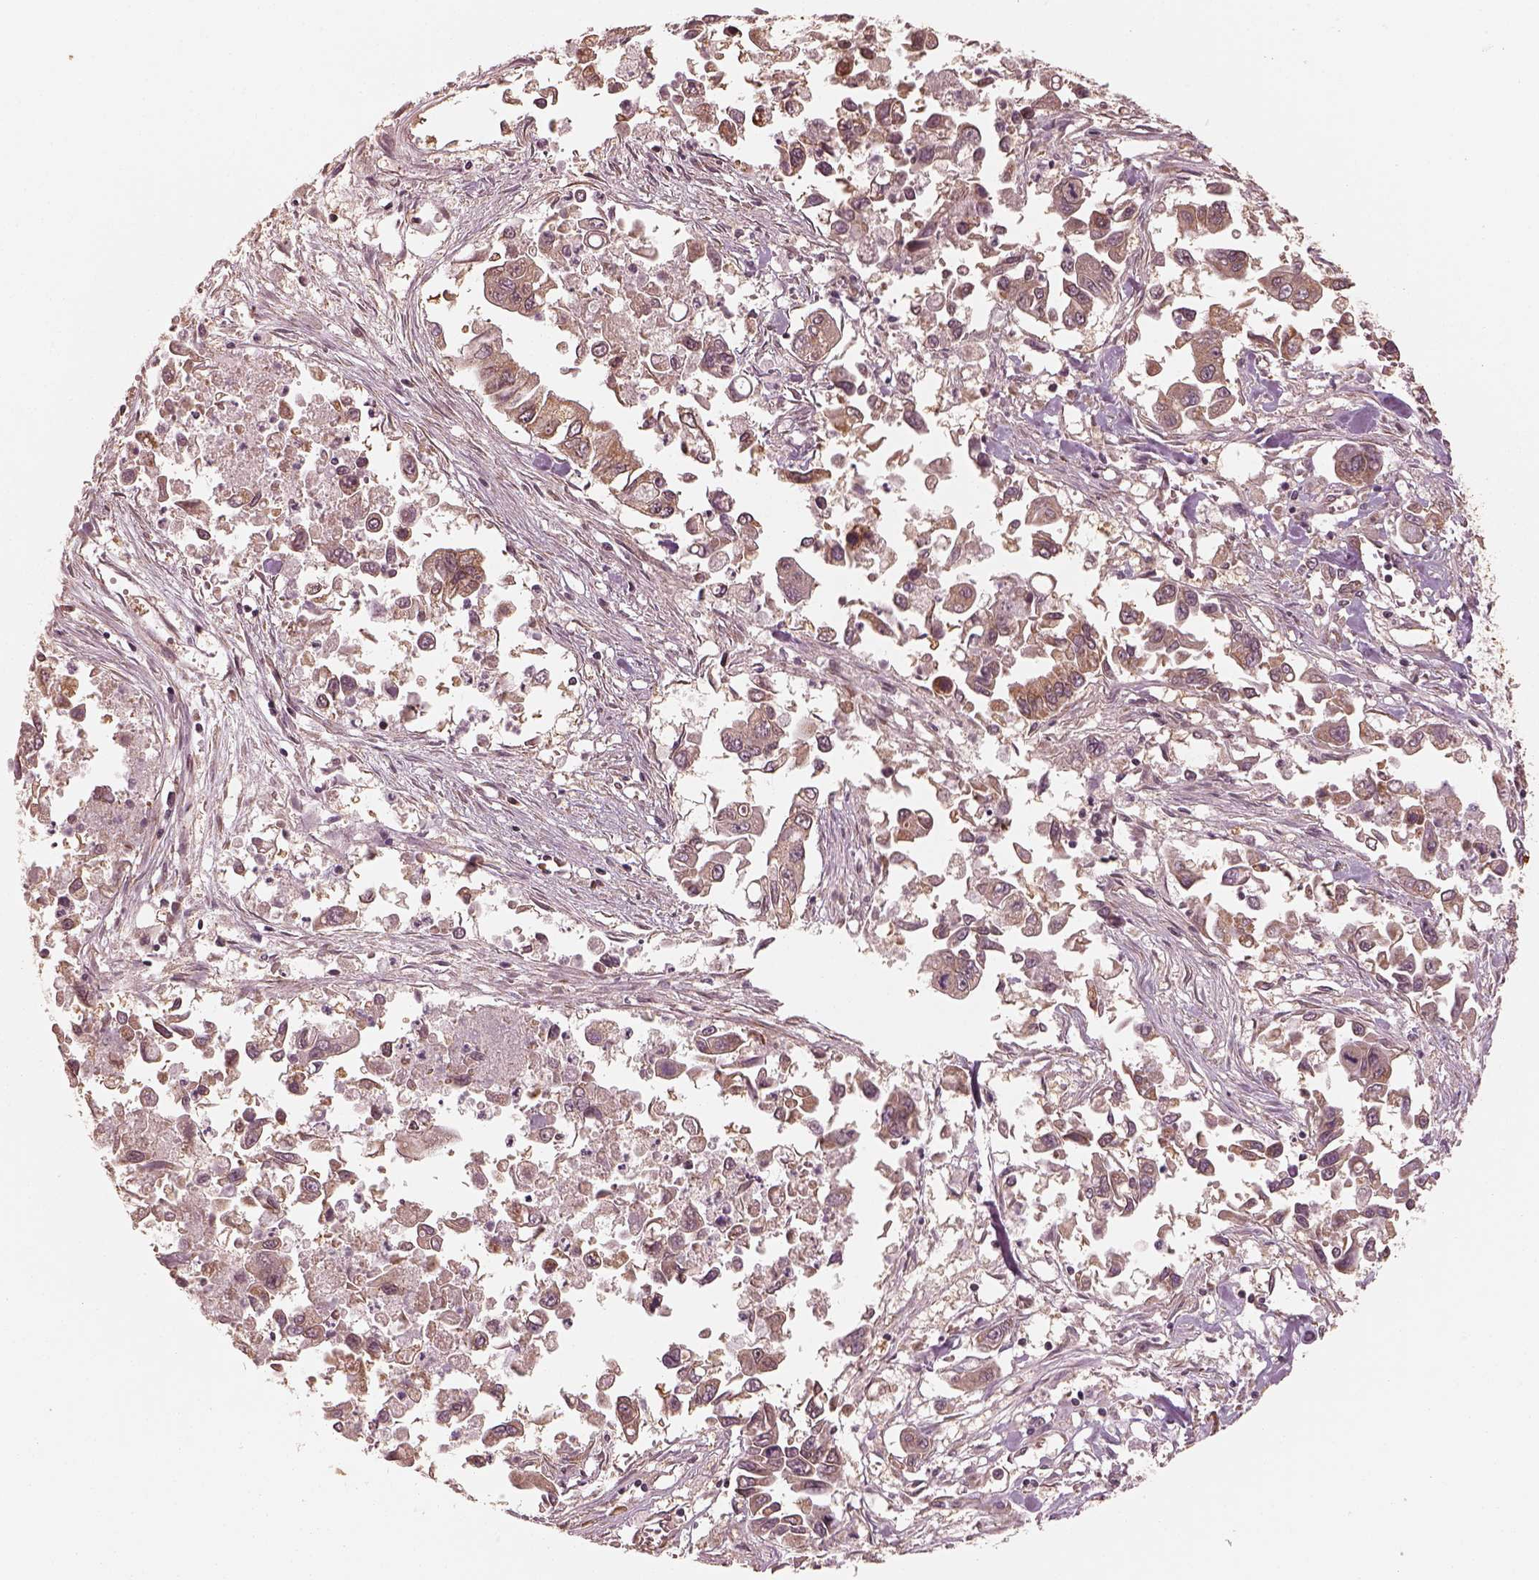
{"staining": {"intensity": "weak", "quantity": ">75%", "location": "cytoplasmic/membranous"}, "tissue": "pancreatic cancer", "cell_type": "Tumor cells", "image_type": "cancer", "snomed": [{"axis": "morphology", "description": "Adenocarcinoma, NOS"}, {"axis": "topography", "description": "Pancreas"}], "caption": "This micrograph exhibits immunohistochemistry staining of human pancreatic cancer (adenocarcinoma), with low weak cytoplasmic/membranous staining in about >75% of tumor cells.", "gene": "DNAJC25", "patient": {"sex": "female", "age": 83}}